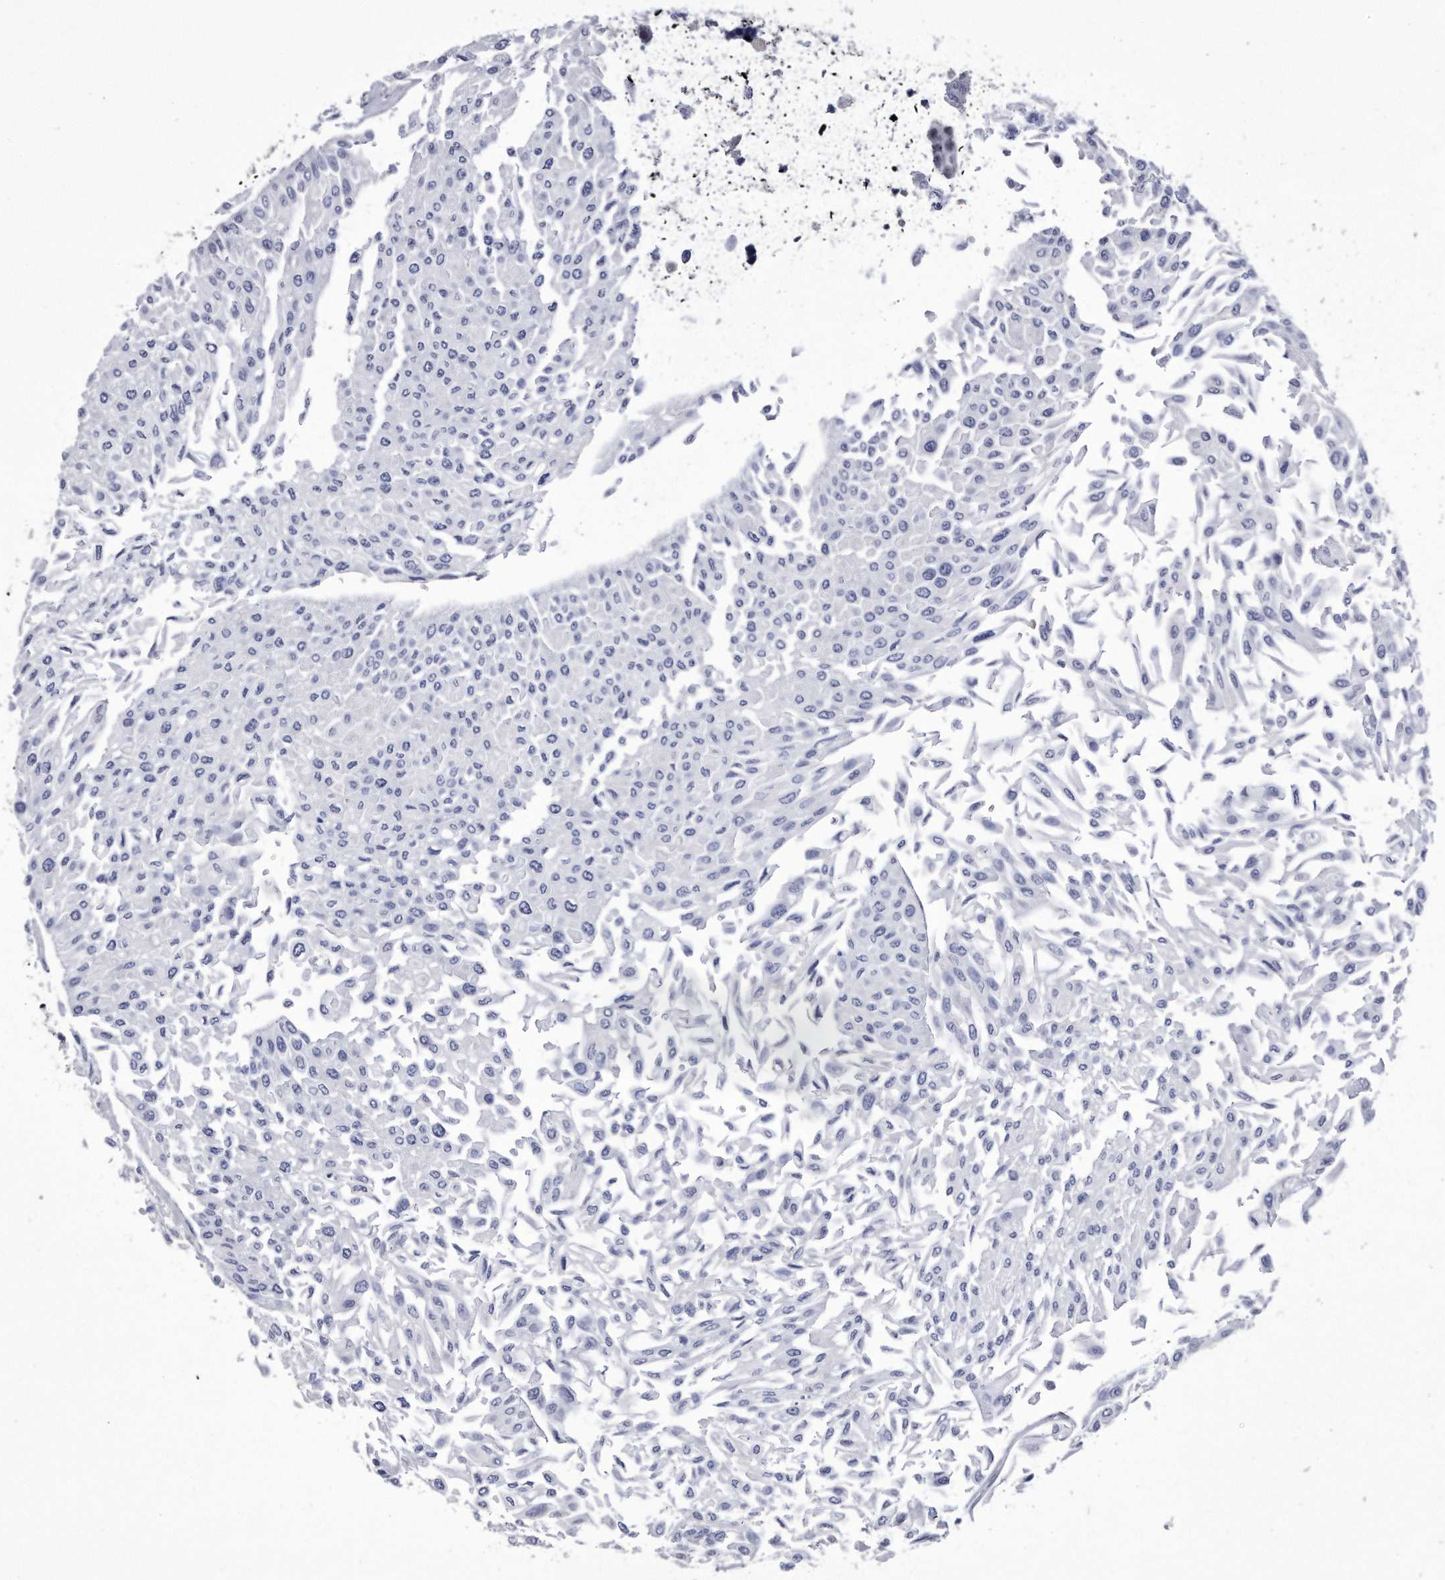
{"staining": {"intensity": "negative", "quantity": "none", "location": "none"}, "tissue": "urothelial cancer", "cell_type": "Tumor cells", "image_type": "cancer", "snomed": [{"axis": "morphology", "description": "Urothelial carcinoma, Low grade"}, {"axis": "topography", "description": "Urinary bladder"}], "caption": "There is no significant positivity in tumor cells of urothelial cancer.", "gene": "KCTD8", "patient": {"sex": "male", "age": 67}}